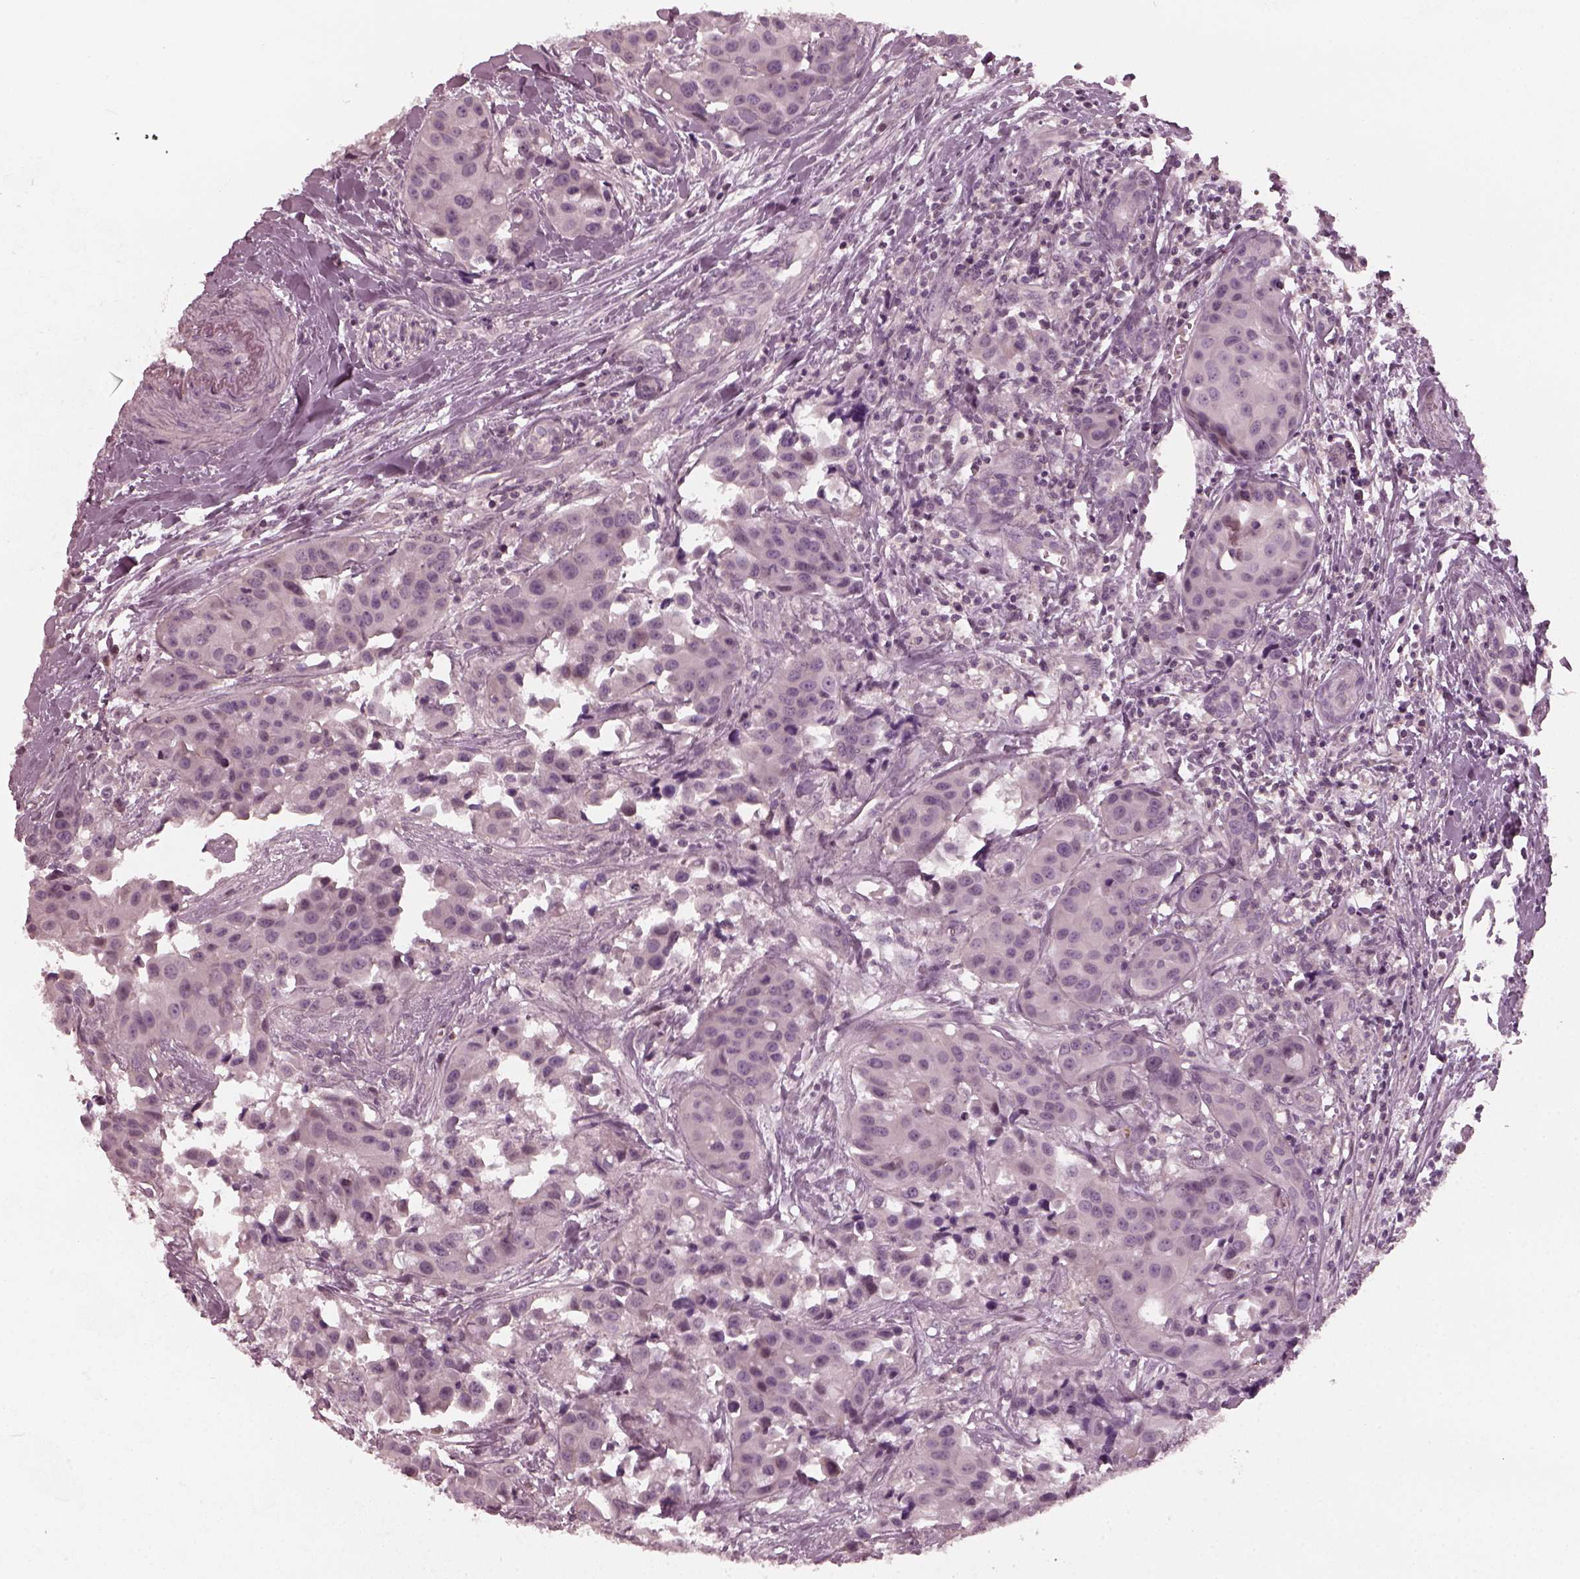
{"staining": {"intensity": "negative", "quantity": "none", "location": "none"}, "tissue": "head and neck cancer", "cell_type": "Tumor cells", "image_type": "cancer", "snomed": [{"axis": "morphology", "description": "Adenocarcinoma, NOS"}, {"axis": "topography", "description": "Head-Neck"}], "caption": "The photomicrograph displays no significant positivity in tumor cells of head and neck cancer (adenocarcinoma). (Immunohistochemistry (ihc), brightfield microscopy, high magnification).", "gene": "CHIT1", "patient": {"sex": "male", "age": 76}}